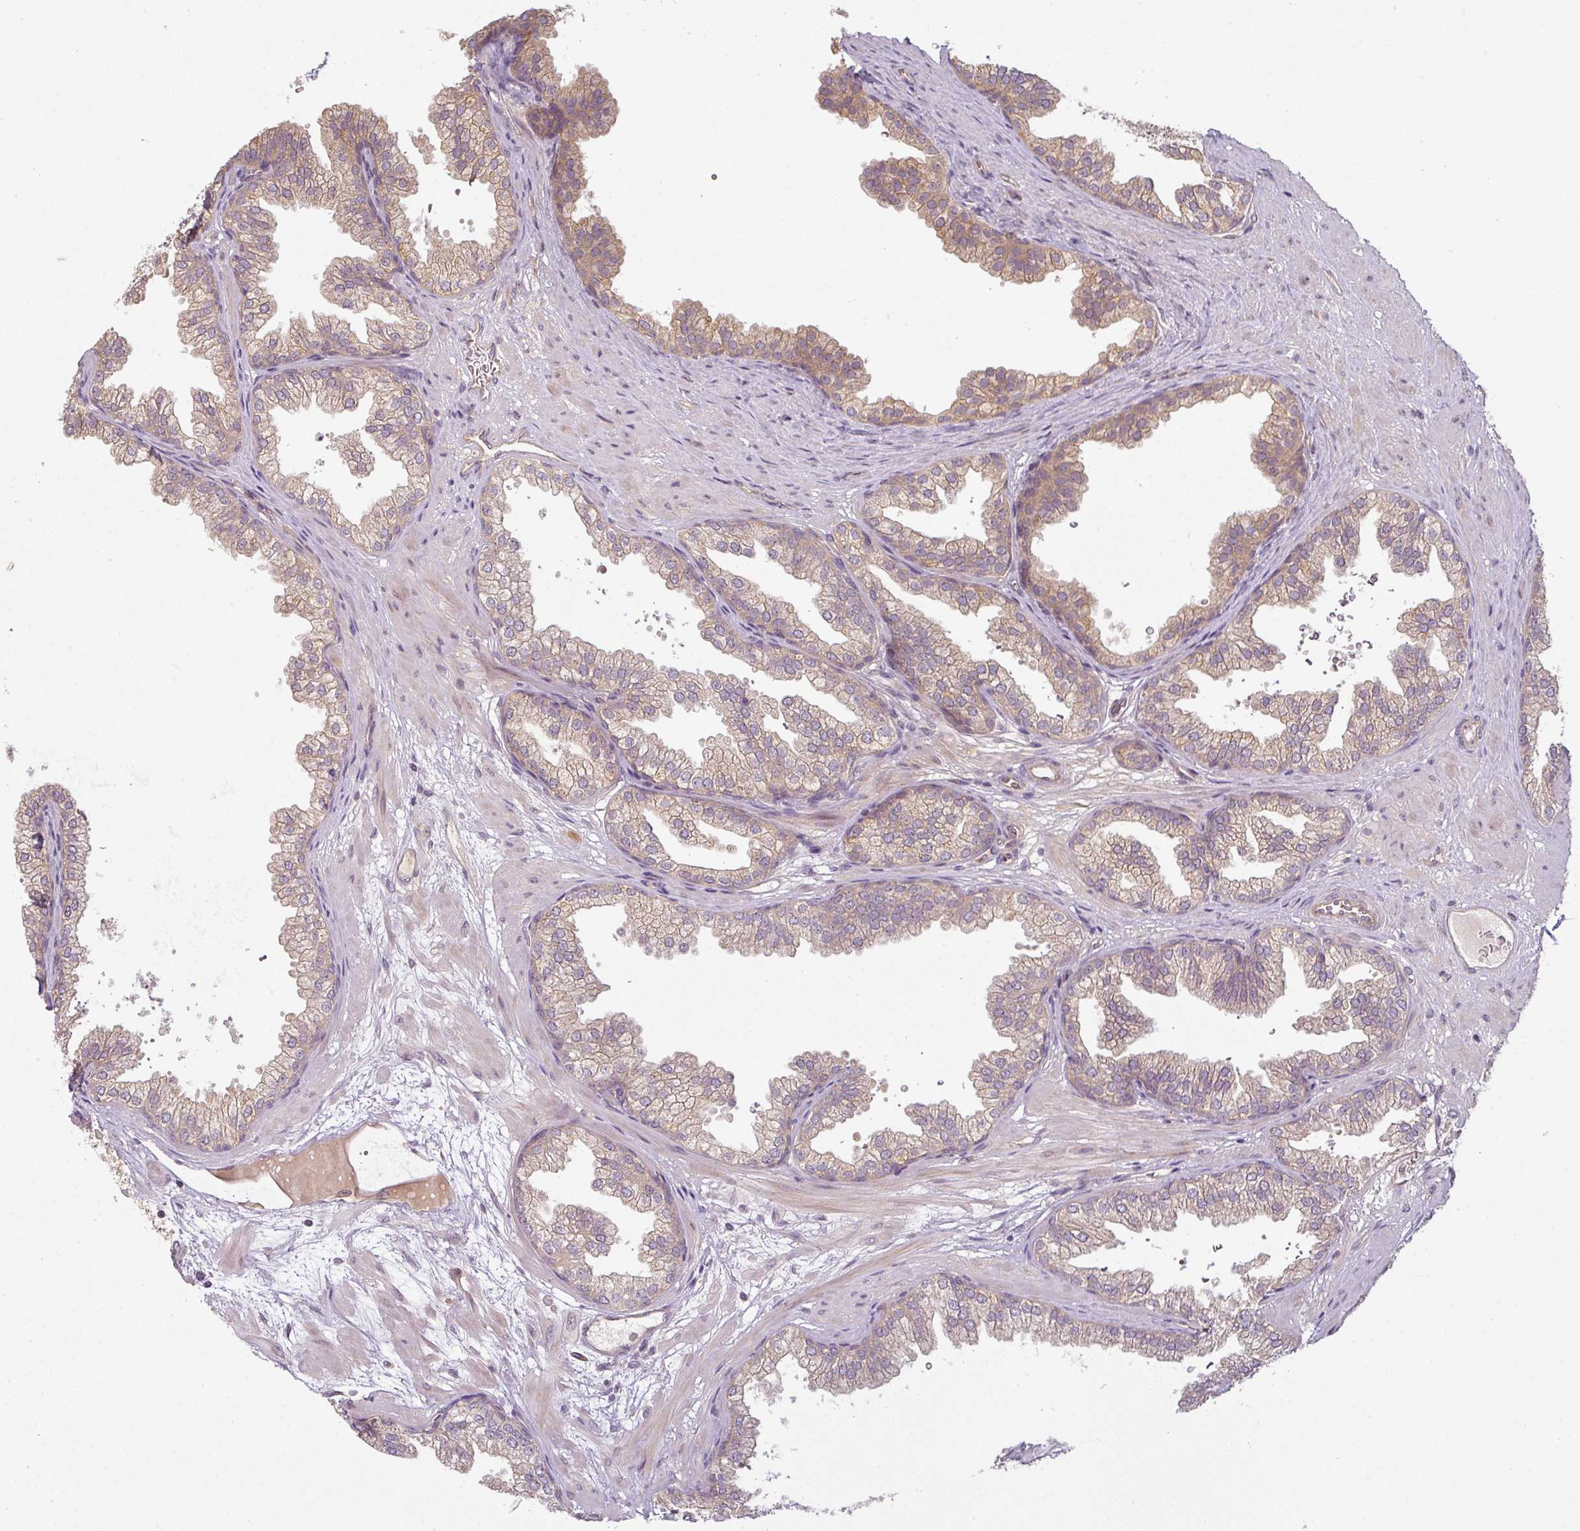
{"staining": {"intensity": "moderate", "quantity": "25%-75%", "location": "cytoplasmic/membranous"}, "tissue": "prostate", "cell_type": "Glandular cells", "image_type": "normal", "snomed": [{"axis": "morphology", "description": "Normal tissue, NOS"}, {"axis": "topography", "description": "Prostate"}], "caption": "Immunohistochemistry of benign human prostate demonstrates medium levels of moderate cytoplasmic/membranous positivity in about 25%-75% of glandular cells. The staining was performed using DAB, with brown indicating positive protein expression. Nuclei are stained blue with hematoxylin.", "gene": "RNF31", "patient": {"sex": "male", "age": 37}}